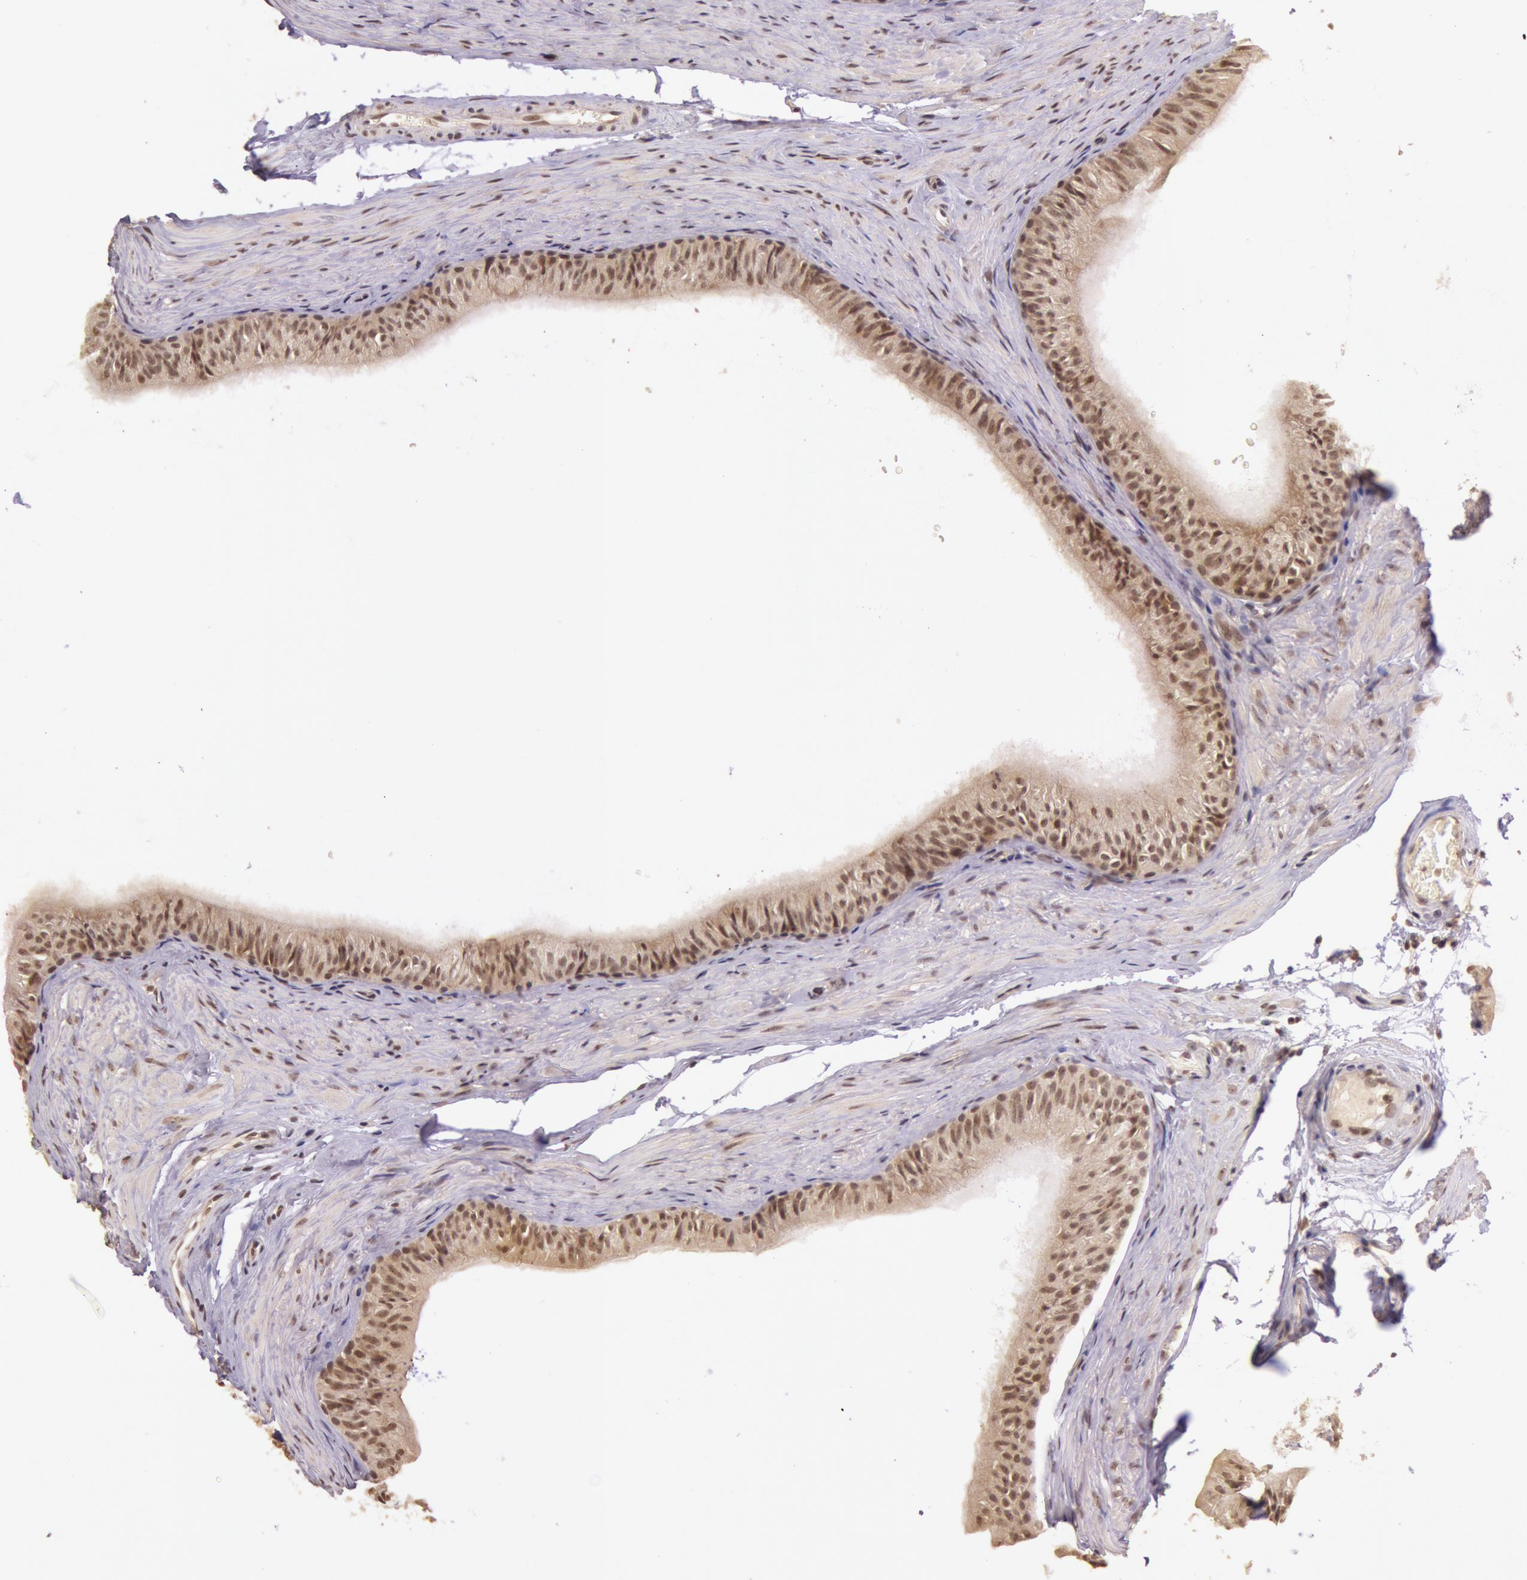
{"staining": {"intensity": "moderate", "quantity": ">75%", "location": "cytoplasmic/membranous,nuclear"}, "tissue": "epididymis", "cell_type": "Glandular cells", "image_type": "normal", "snomed": [{"axis": "morphology", "description": "Normal tissue, NOS"}, {"axis": "topography", "description": "Testis"}, {"axis": "topography", "description": "Epididymis"}], "caption": "Approximately >75% of glandular cells in normal epididymis demonstrate moderate cytoplasmic/membranous,nuclear protein staining as visualized by brown immunohistochemical staining.", "gene": "RTL10", "patient": {"sex": "male", "age": 36}}